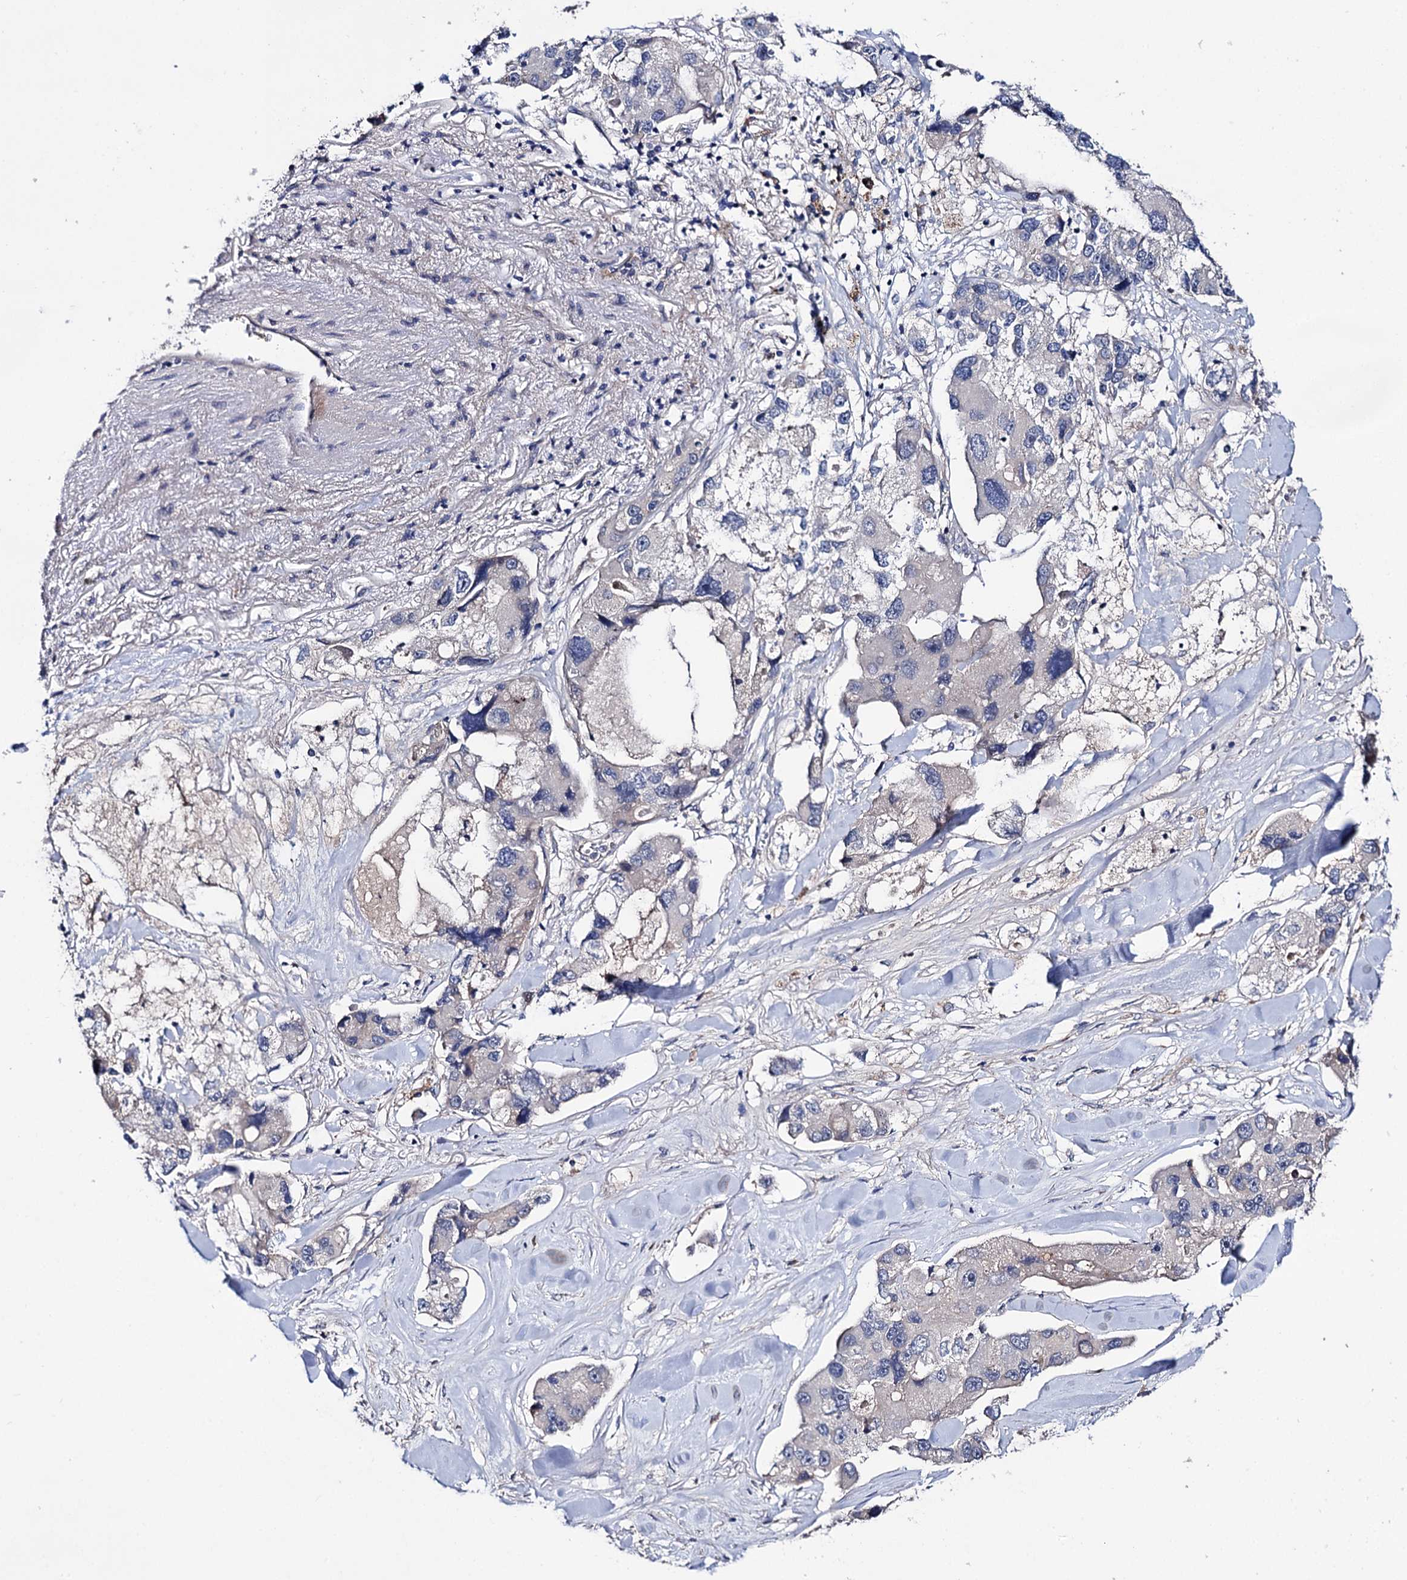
{"staining": {"intensity": "negative", "quantity": "none", "location": "none"}, "tissue": "lung cancer", "cell_type": "Tumor cells", "image_type": "cancer", "snomed": [{"axis": "morphology", "description": "Adenocarcinoma, NOS"}, {"axis": "topography", "description": "Lung"}], "caption": "A high-resolution image shows IHC staining of lung cancer (adenocarcinoma), which demonstrates no significant expression in tumor cells.", "gene": "PPP1R32", "patient": {"sex": "female", "age": 54}}